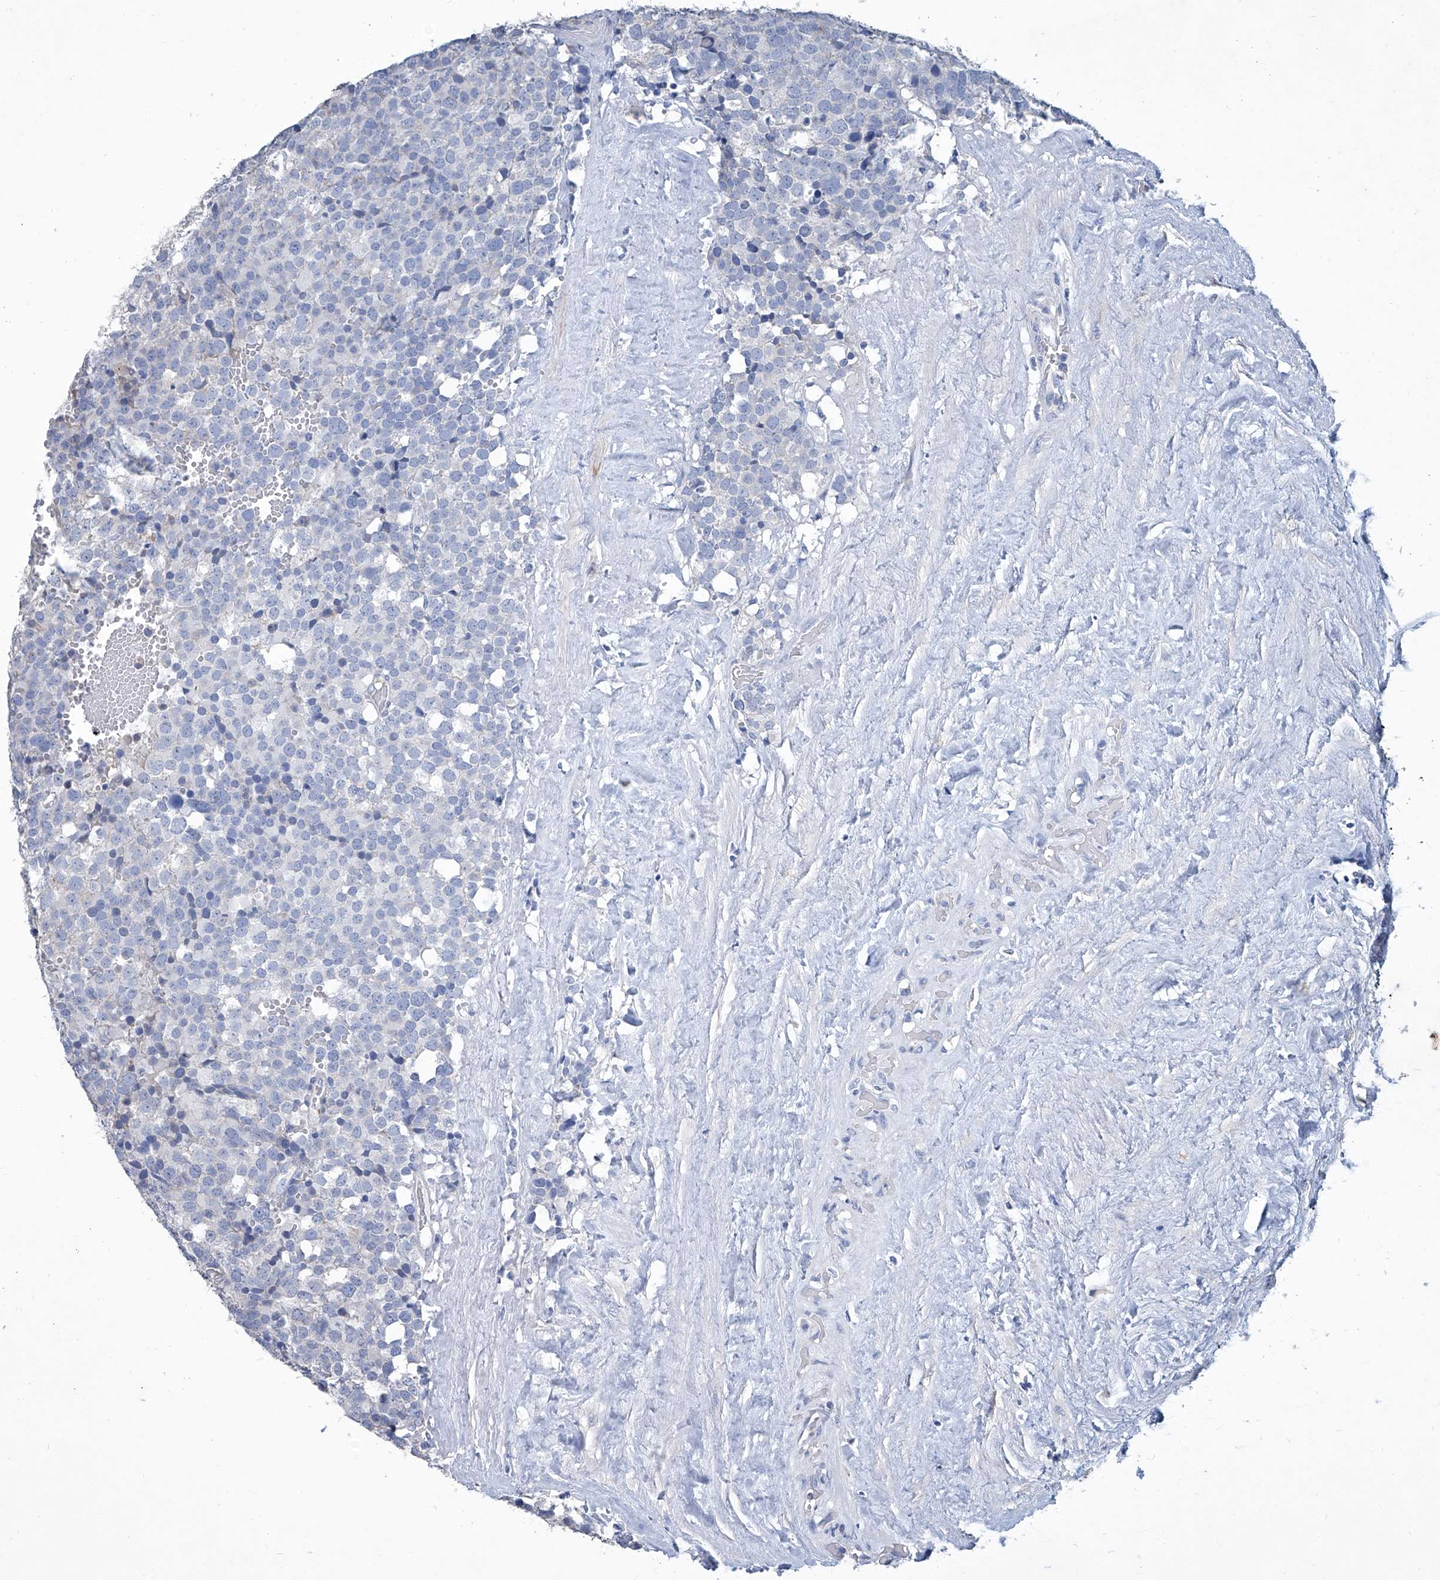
{"staining": {"intensity": "negative", "quantity": "none", "location": "none"}, "tissue": "testis cancer", "cell_type": "Tumor cells", "image_type": "cancer", "snomed": [{"axis": "morphology", "description": "Seminoma, NOS"}, {"axis": "topography", "description": "Testis"}], "caption": "Human seminoma (testis) stained for a protein using immunohistochemistry displays no expression in tumor cells.", "gene": "MTARC1", "patient": {"sex": "male", "age": 71}}